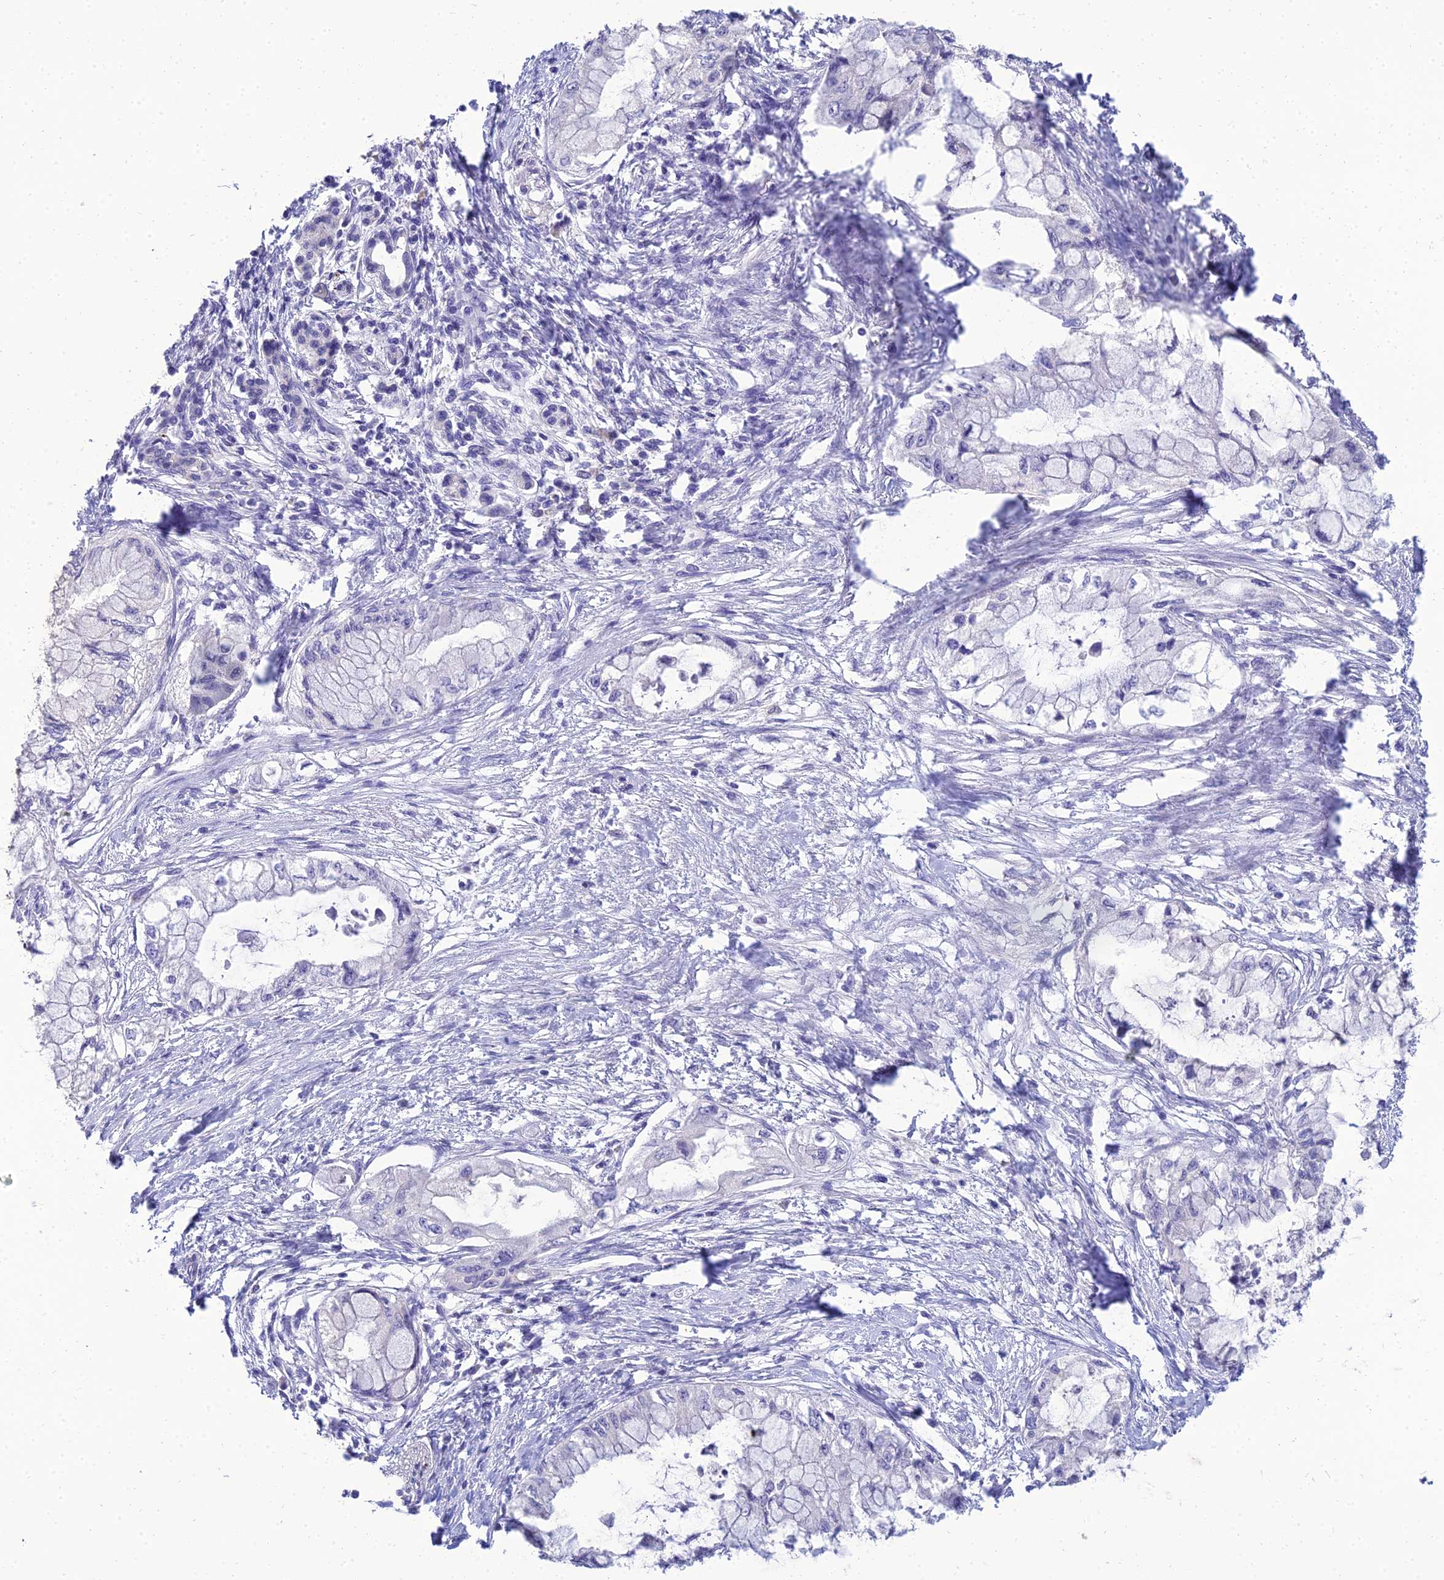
{"staining": {"intensity": "negative", "quantity": "none", "location": "none"}, "tissue": "pancreatic cancer", "cell_type": "Tumor cells", "image_type": "cancer", "snomed": [{"axis": "morphology", "description": "Adenocarcinoma, NOS"}, {"axis": "topography", "description": "Pancreas"}], "caption": "Immunohistochemistry of pancreatic cancer reveals no expression in tumor cells.", "gene": "NPY", "patient": {"sex": "male", "age": 48}}